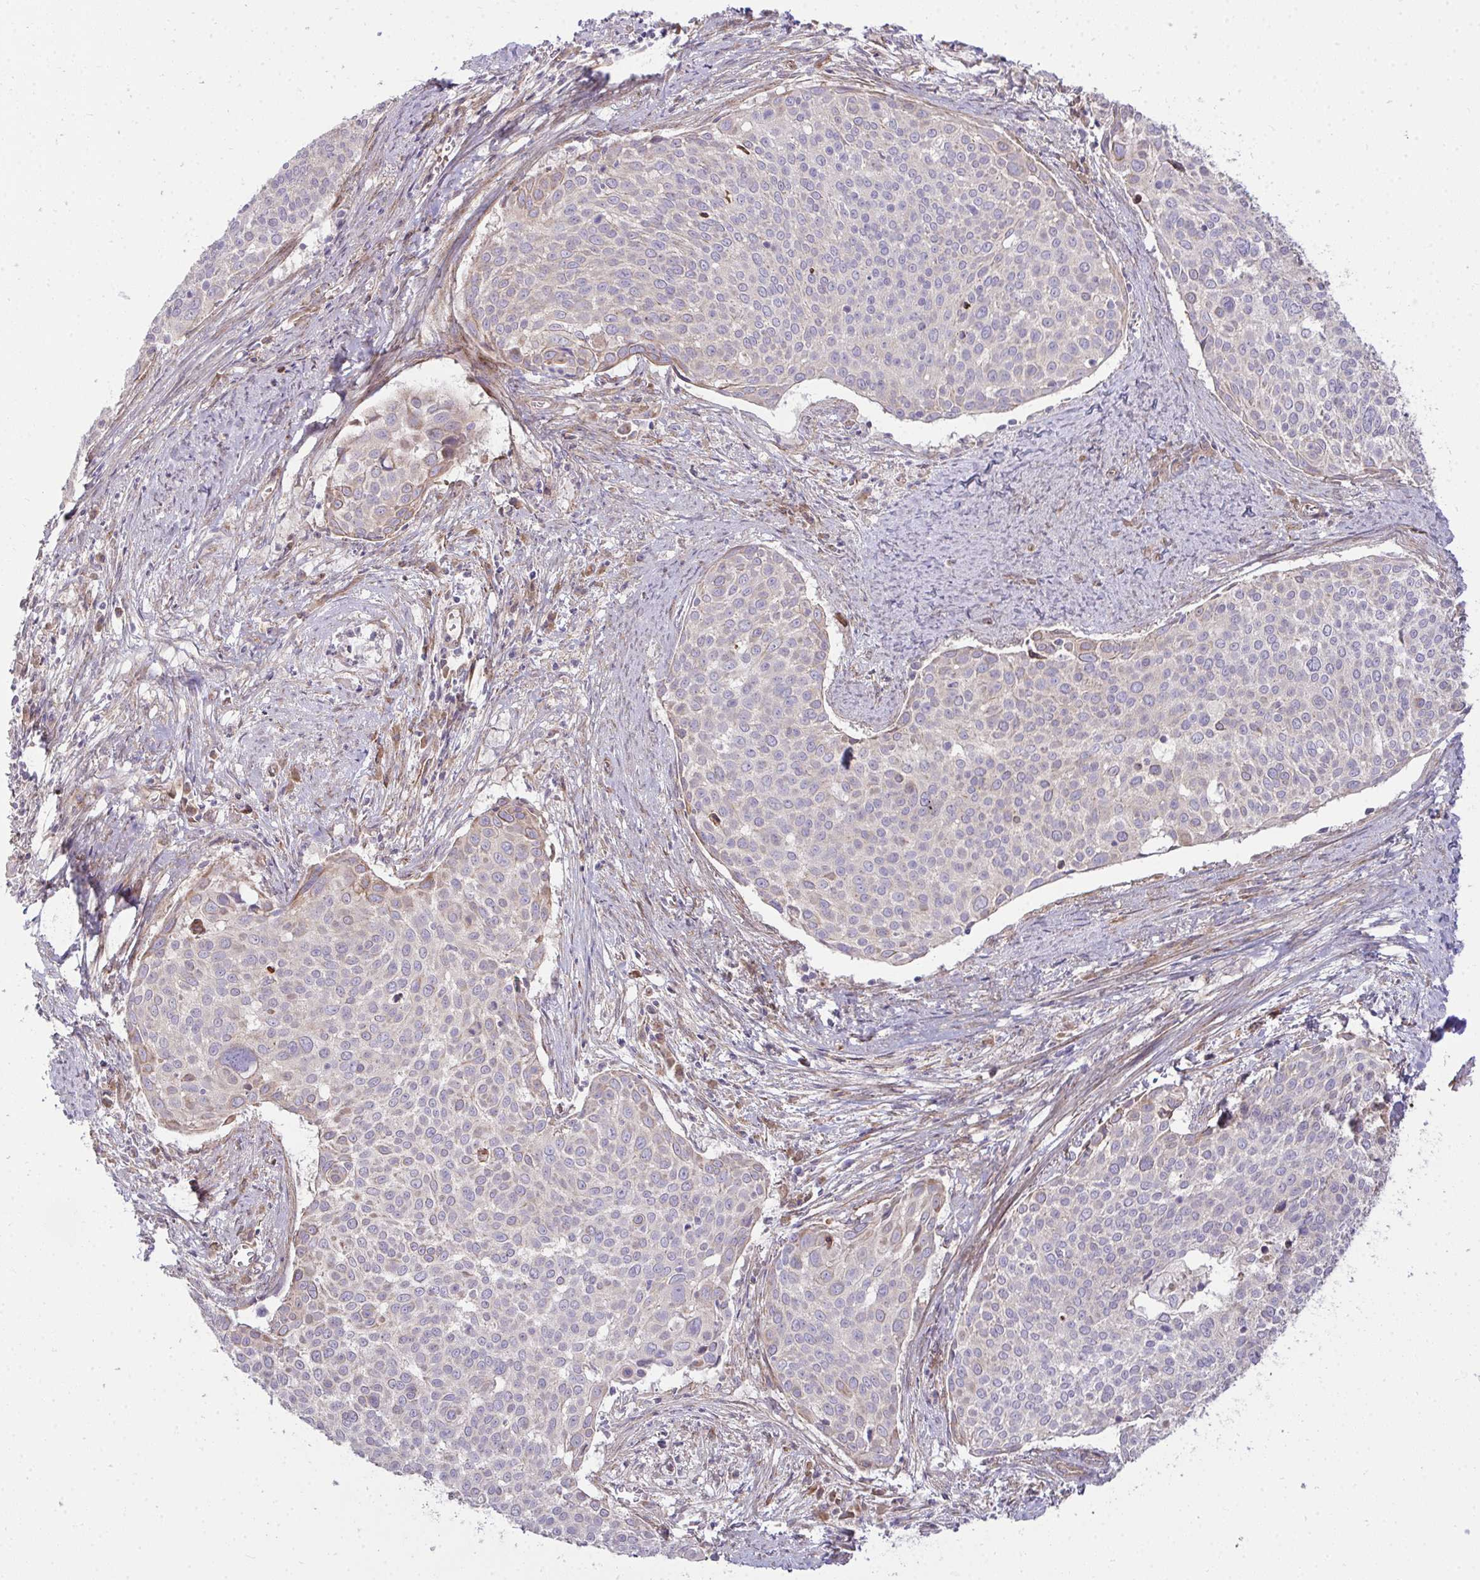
{"staining": {"intensity": "weak", "quantity": "<25%", "location": "cytoplasmic/membranous"}, "tissue": "cervical cancer", "cell_type": "Tumor cells", "image_type": "cancer", "snomed": [{"axis": "morphology", "description": "Squamous cell carcinoma, NOS"}, {"axis": "topography", "description": "Cervix"}], "caption": "Immunohistochemical staining of human cervical cancer demonstrates no significant staining in tumor cells.", "gene": "SH2D1B", "patient": {"sex": "female", "age": 39}}